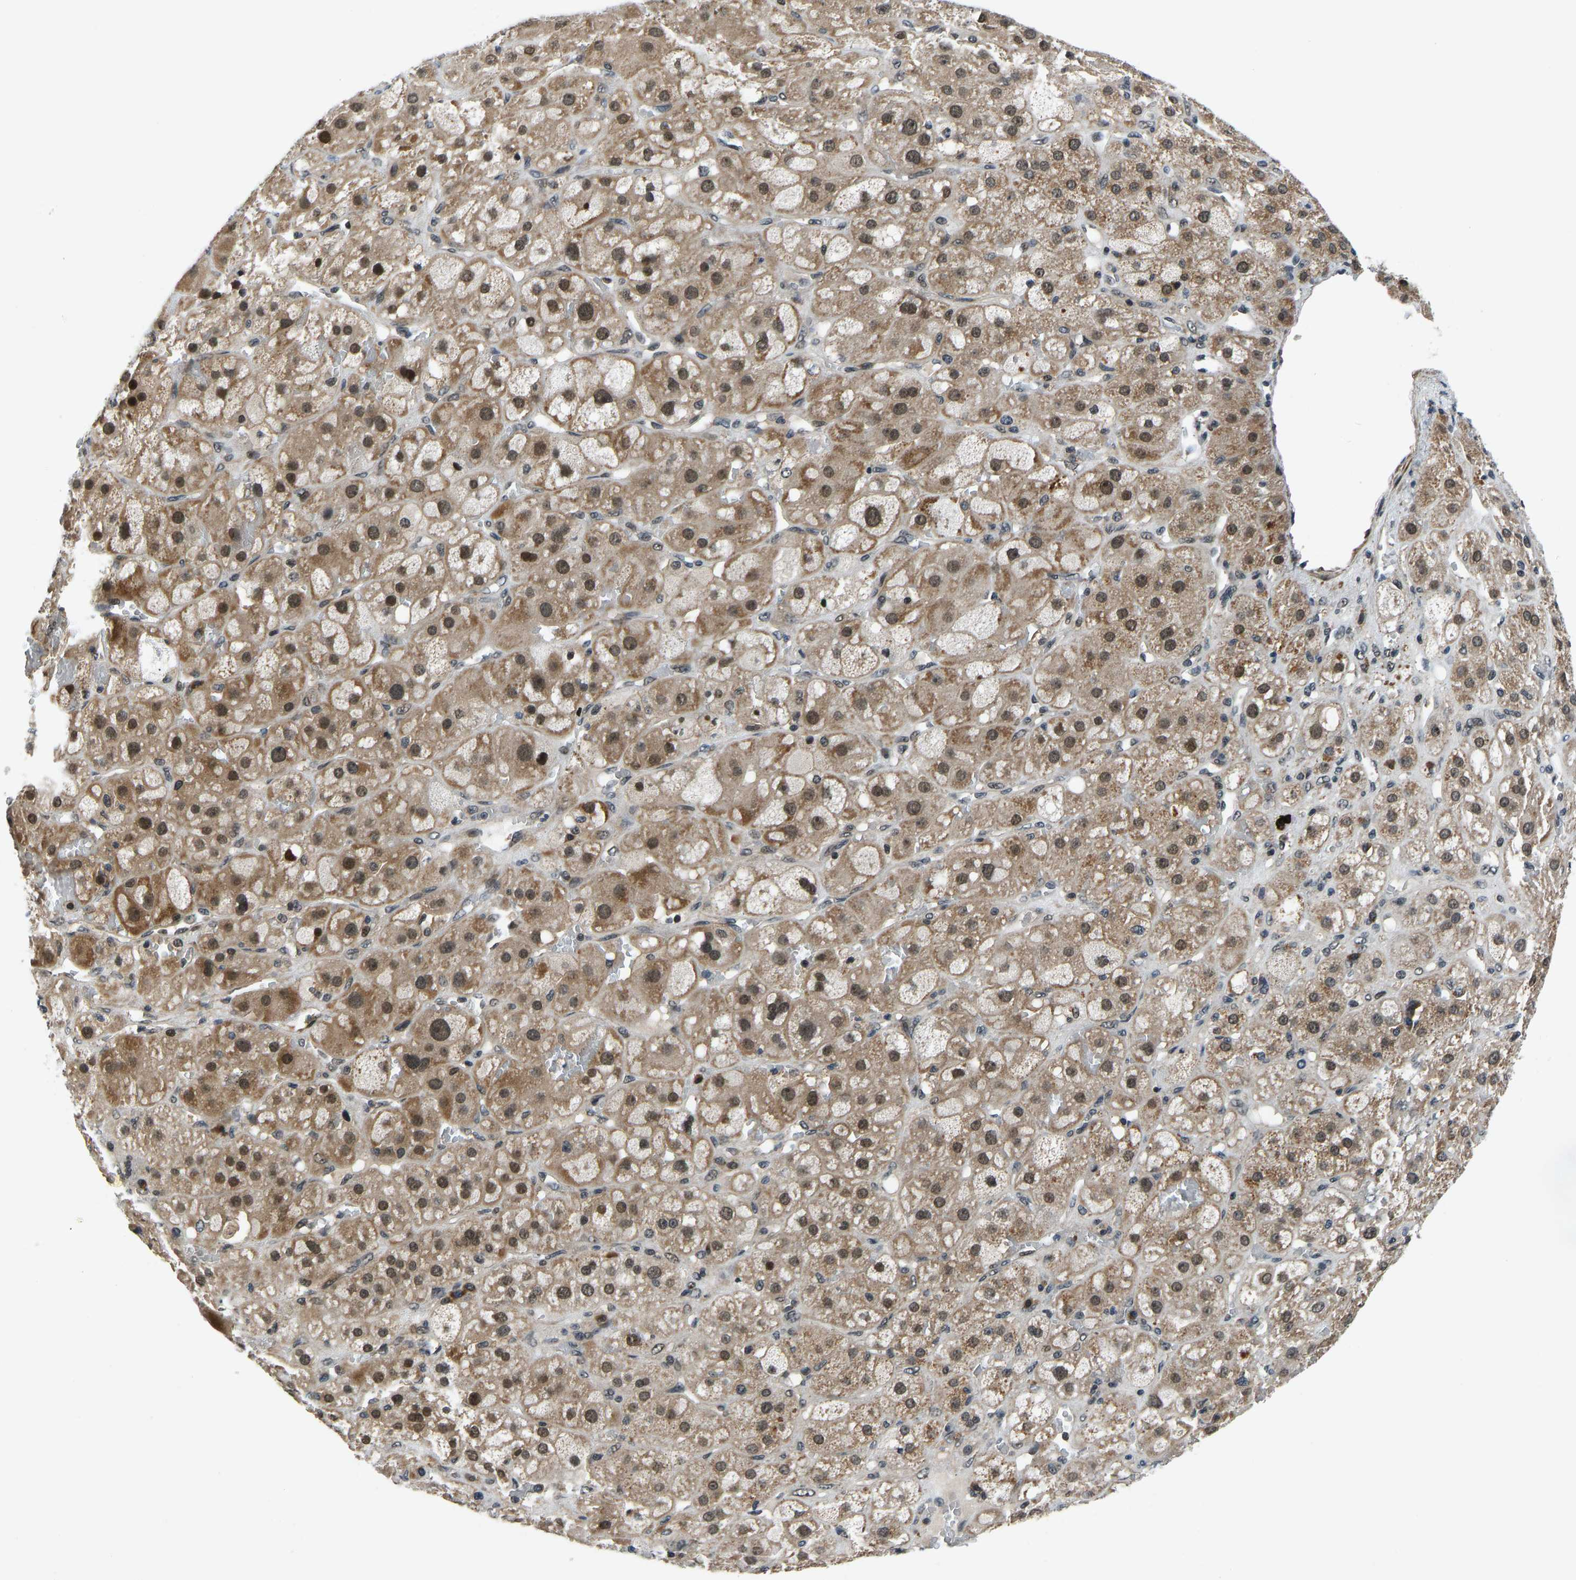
{"staining": {"intensity": "strong", "quantity": ">75%", "location": "cytoplasmic/membranous,nuclear"}, "tissue": "adrenal gland", "cell_type": "Glandular cells", "image_type": "normal", "snomed": [{"axis": "morphology", "description": "Normal tissue, NOS"}, {"axis": "topography", "description": "Adrenal gland"}], "caption": "Adrenal gland stained with DAB immunohistochemistry displays high levels of strong cytoplasmic/membranous,nuclear staining in approximately >75% of glandular cells.", "gene": "RLIM", "patient": {"sex": "female", "age": 47}}